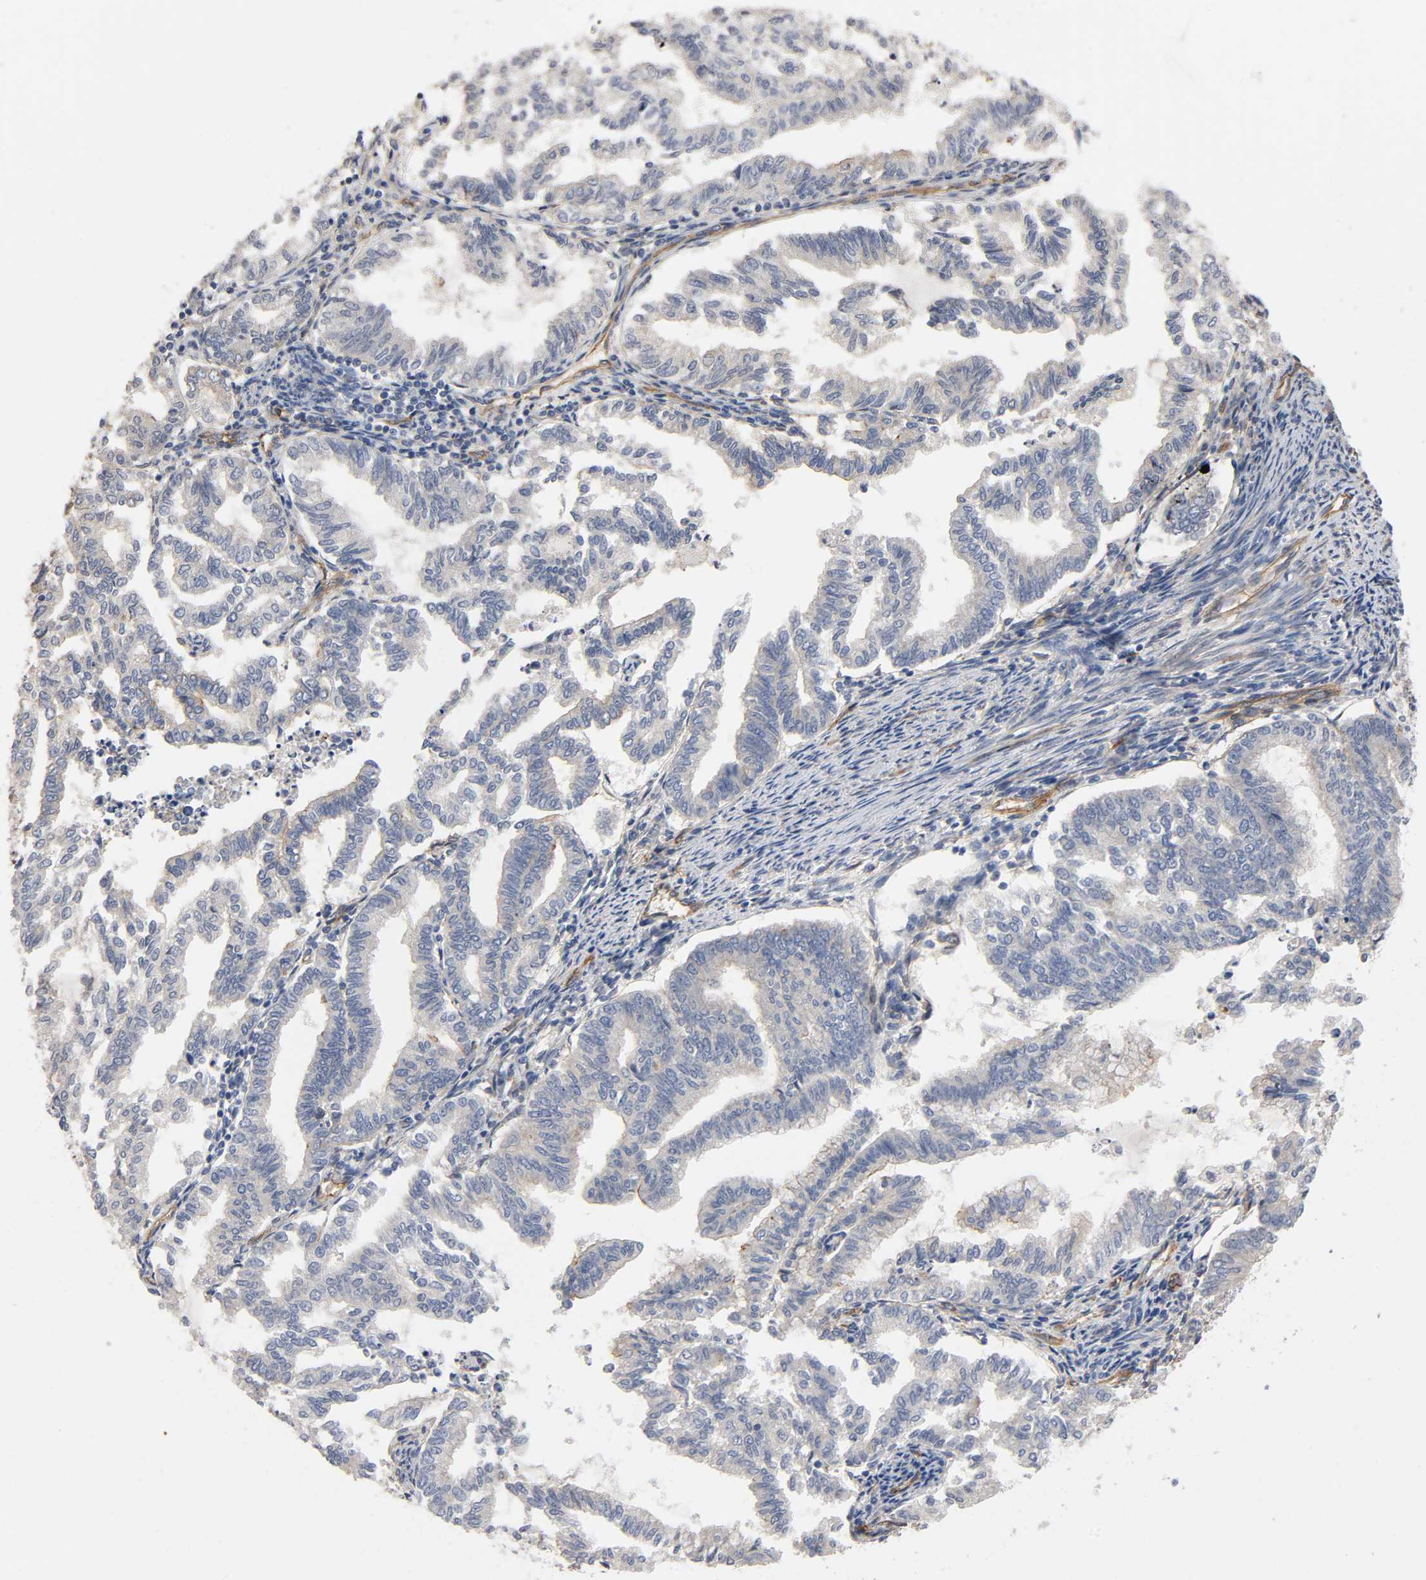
{"staining": {"intensity": "negative", "quantity": "none", "location": "none"}, "tissue": "endometrial cancer", "cell_type": "Tumor cells", "image_type": "cancer", "snomed": [{"axis": "morphology", "description": "Adenocarcinoma, NOS"}, {"axis": "topography", "description": "Endometrium"}], "caption": "Endometrial adenocarcinoma was stained to show a protein in brown. There is no significant positivity in tumor cells.", "gene": "MARS1", "patient": {"sex": "female", "age": 79}}